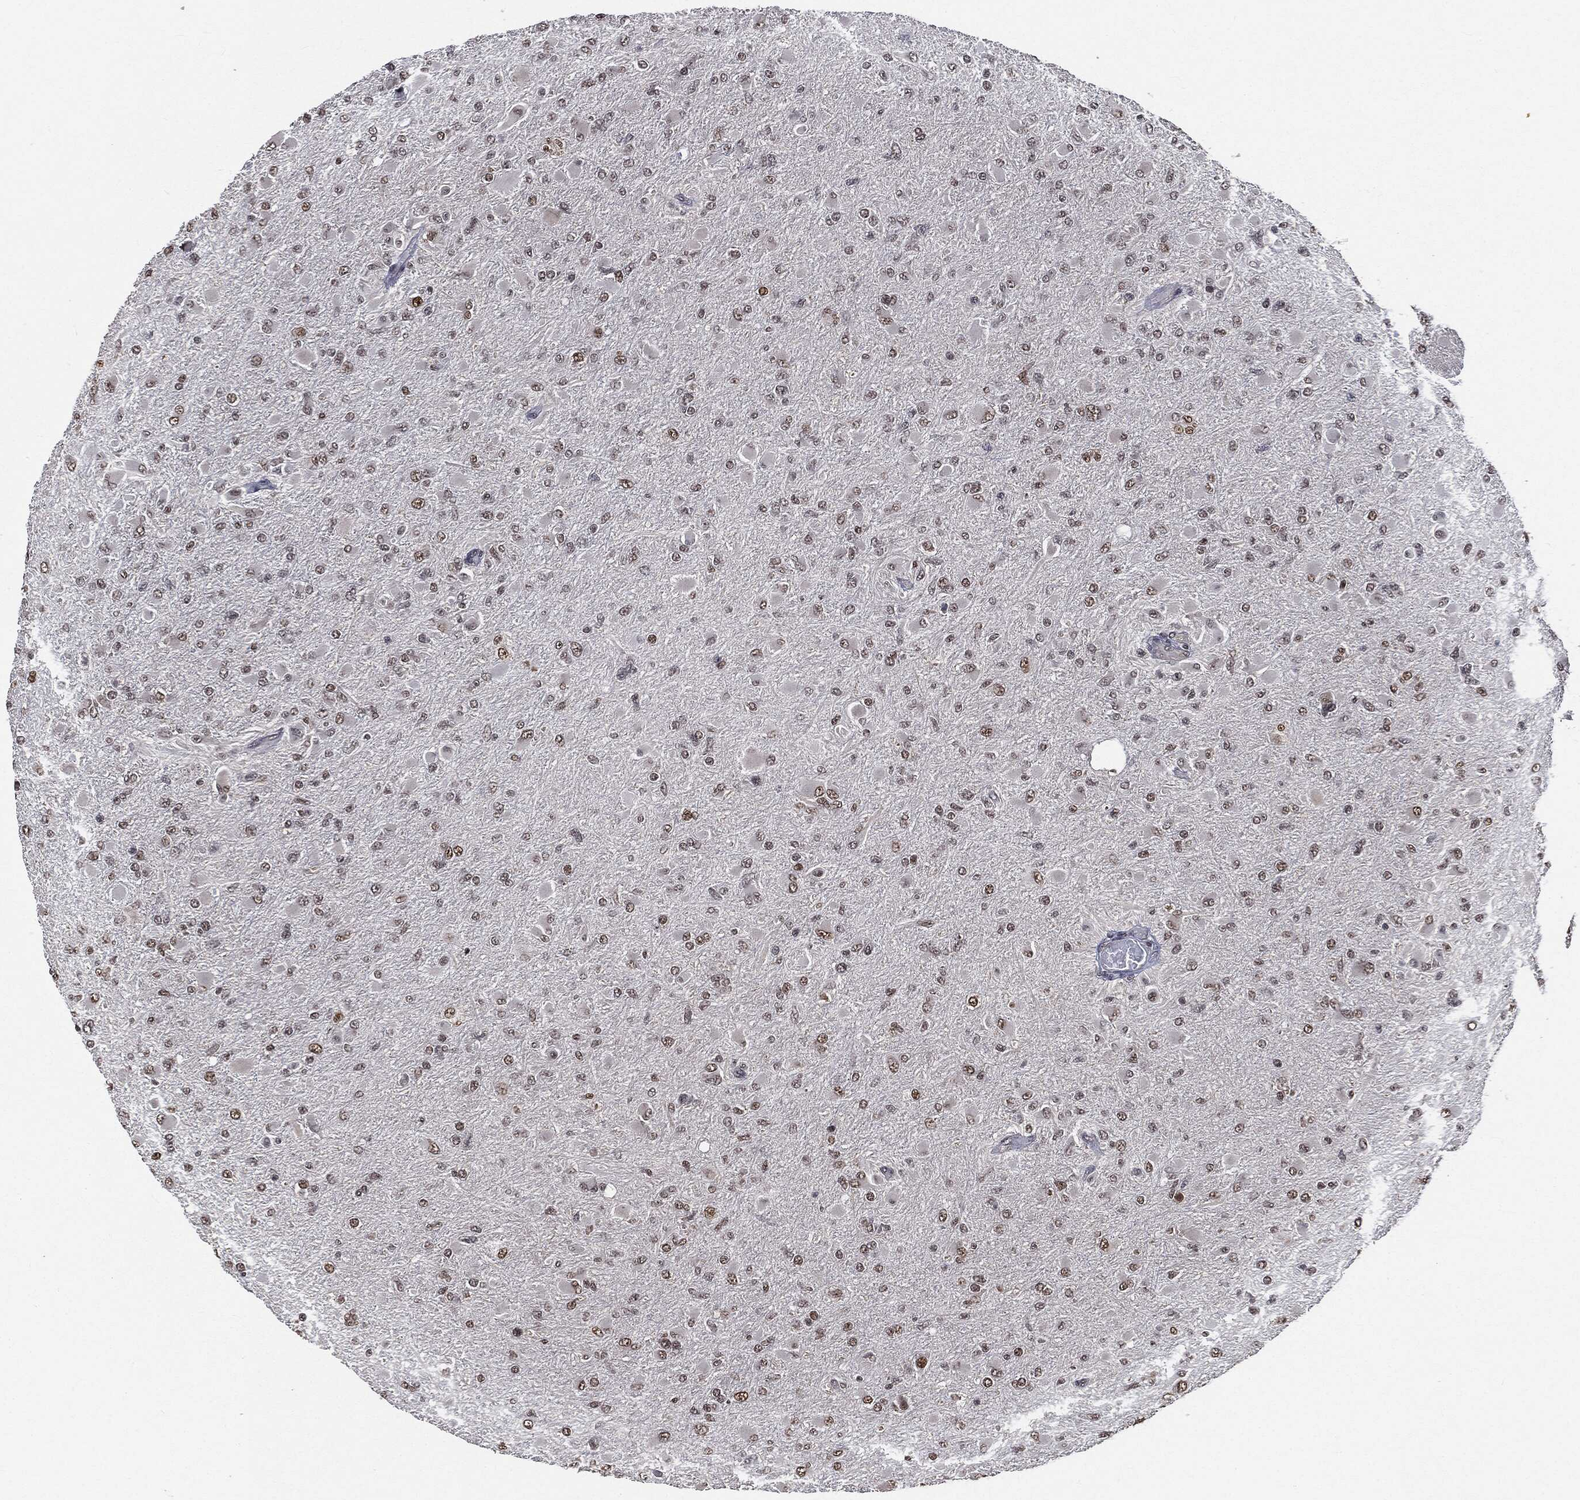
{"staining": {"intensity": "moderate", "quantity": "25%-75%", "location": "nuclear"}, "tissue": "glioma", "cell_type": "Tumor cells", "image_type": "cancer", "snomed": [{"axis": "morphology", "description": "Glioma, malignant, High grade"}, {"axis": "topography", "description": "Cerebral cortex"}], "caption": "Protein staining of malignant high-grade glioma tissue demonstrates moderate nuclear staining in approximately 25%-75% of tumor cells. The staining is performed using DAB brown chromogen to label protein expression. The nuclei are counter-stained blue using hematoxylin.", "gene": "SHLD2", "patient": {"sex": "female", "age": 36}}